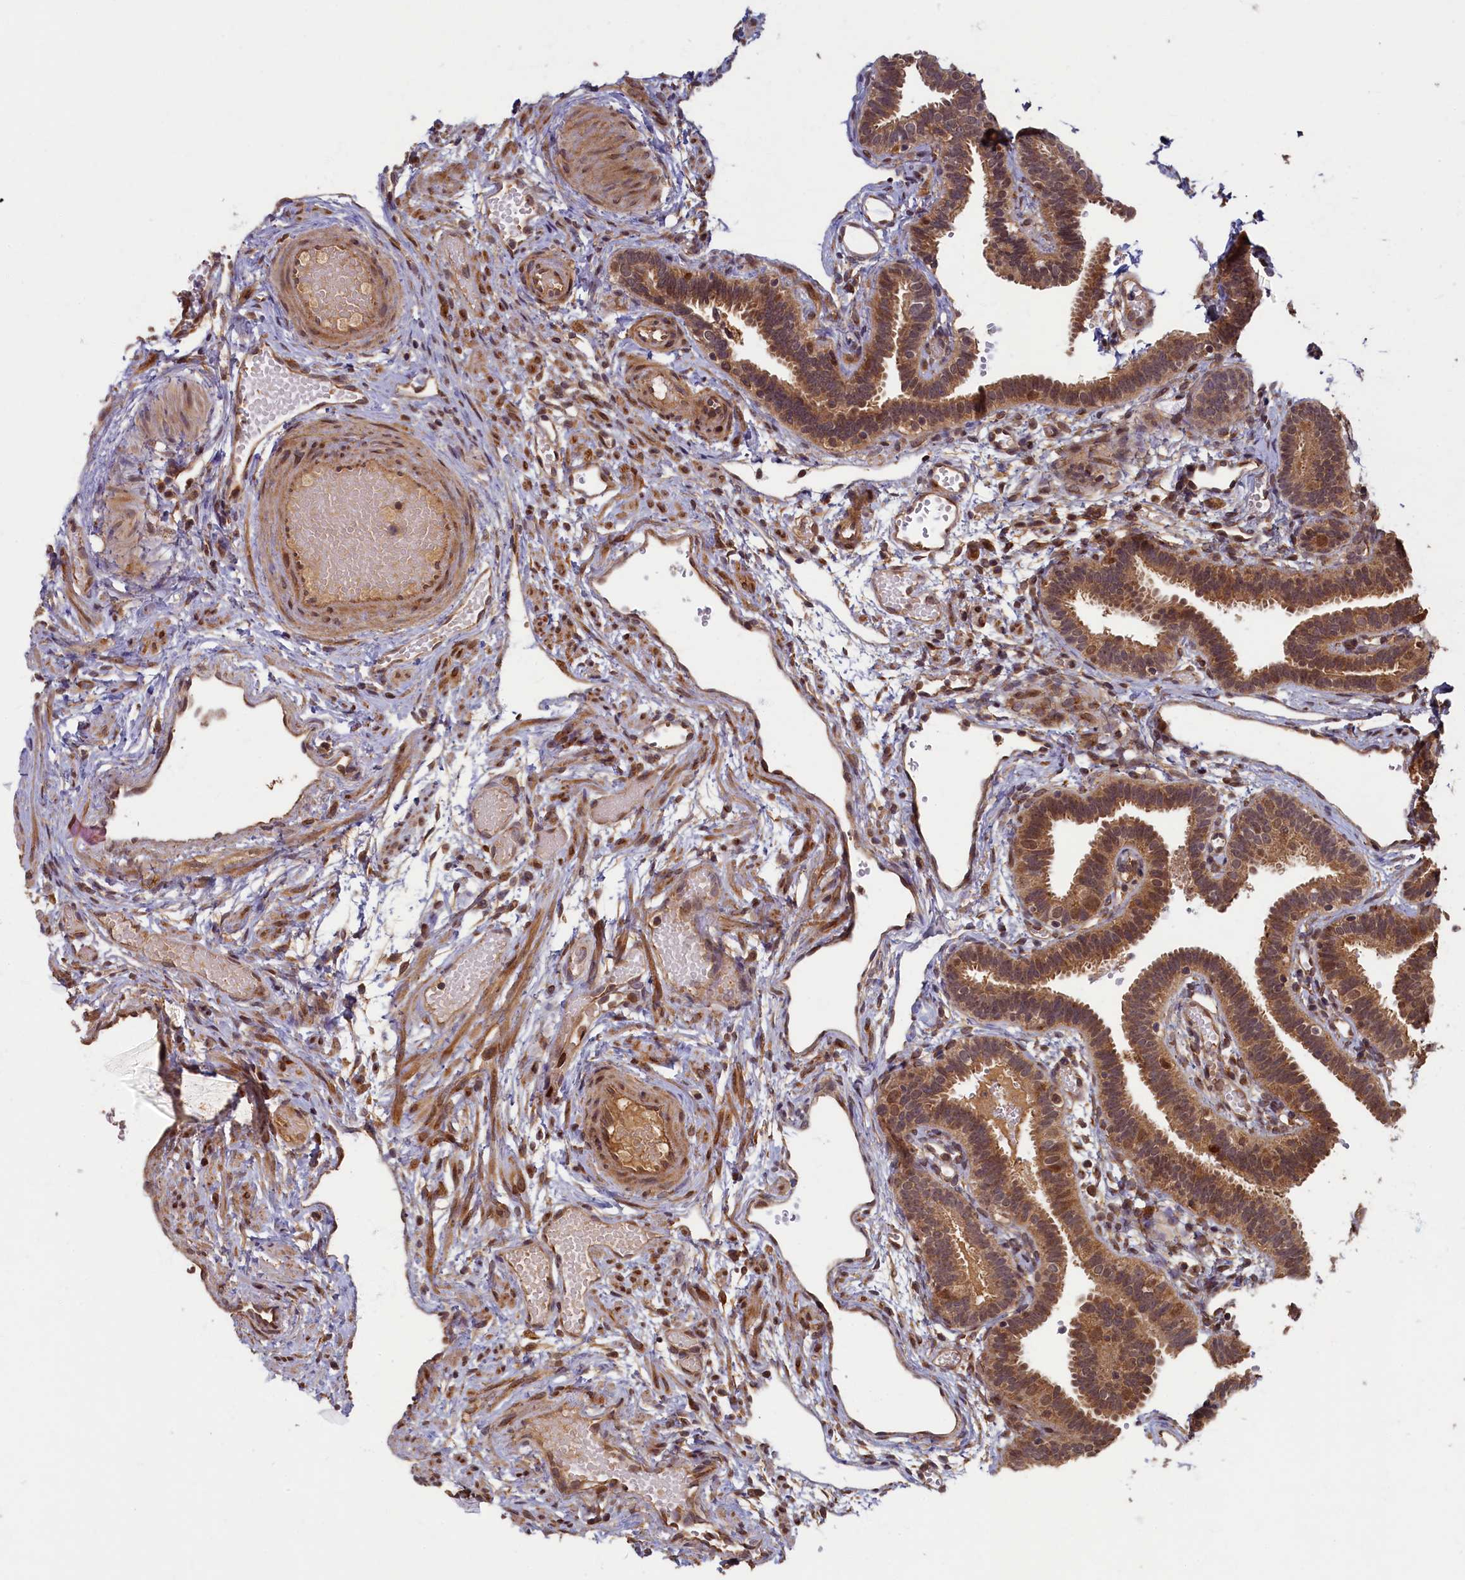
{"staining": {"intensity": "moderate", "quantity": ">75%", "location": "cytoplasmic/membranous,nuclear"}, "tissue": "fallopian tube", "cell_type": "Glandular cells", "image_type": "normal", "snomed": [{"axis": "morphology", "description": "Normal tissue, NOS"}, {"axis": "topography", "description": "Fallopian tube"}], "caption": "Immunohistochemistry (IHC) of normal fallopian tube demonstrates medium levels of moderate cytoplasmic/membranous,nuclear staining in about >75% of glandular cells. (brown staining indicates protein expression, while blue staining denotes nuclei).", "gene": "BRCA1", "patient": {"sex": "female", "age": 37}}